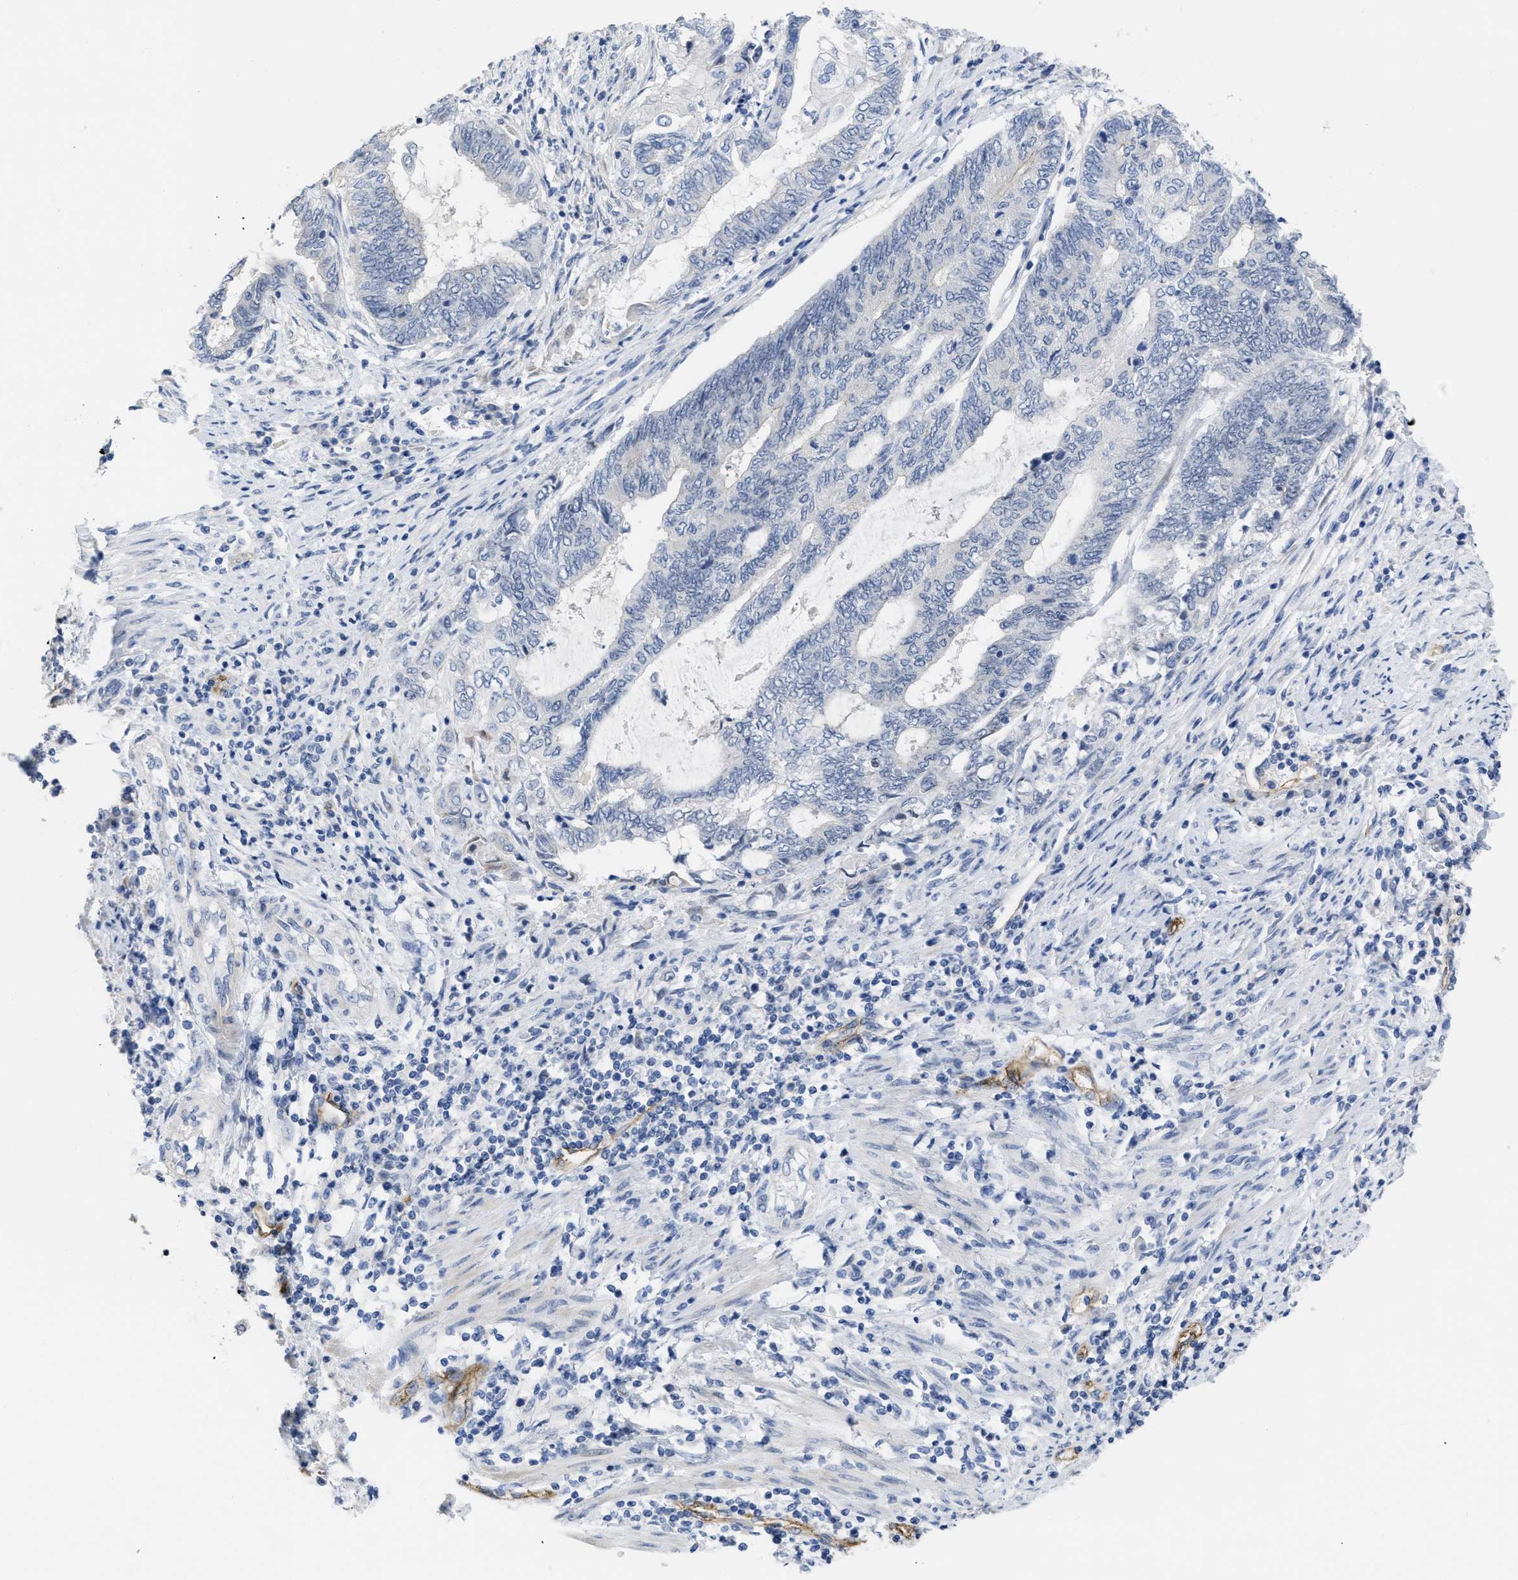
{"staining": {"intensity": "negative", "quantity": "none", "location": "none"}, "tissue": "endometrial cancer", "cell_type": "Tumor cells", "image_type": "cancer", "snomed": [{"axis": "morphology", "description": "Adenocarcinoma, NOS"}, {"axis": "topography", "description": "Uterus"}, {"axis": "topography", "description": "Endometrium"}], "caption": "Human adenocarcinoma (endometrial) stained for a protein using immunohistochemistry reveals no expression in tumor cells.", "gene": "ACKR1", "patient": {"sex": "female", "age": 70}}